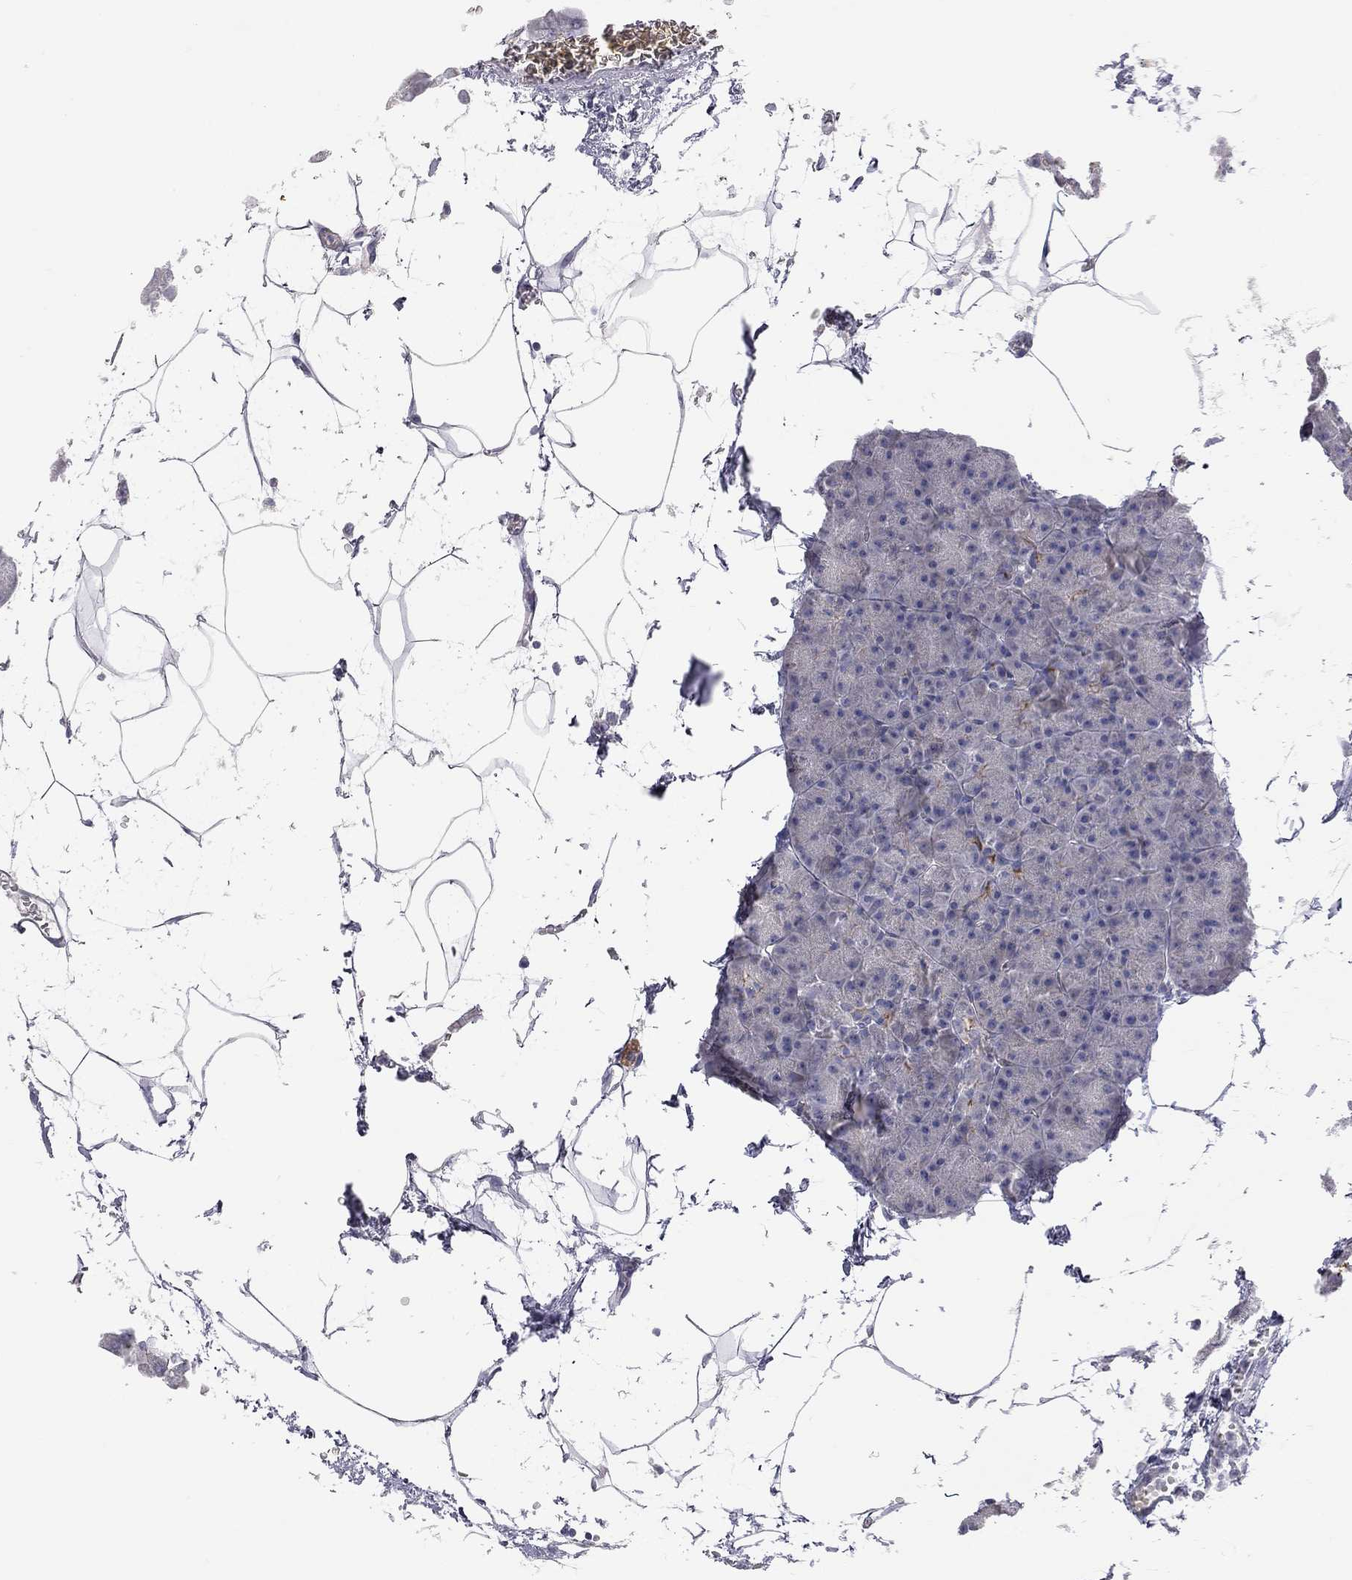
{"staining": {"intensity": "strong", "quantity": "<25%", "location": "cytoplasmic/membranous"}, "tissue": "pancreas", "cell_type": "Exocrine glandular cells", "image_type": "normal", "snomed": [{"axis": "morphology", "description": "Normal tissue, NOS"}, {"axis": "topography", "description": "Adipose tissue"}, {"axis": "topography", "description": "Pancreas"}, {"axis": "topography", "description": "Peripheral nerve tissue"}], "caption": "Immunohistochemistry micrograph of normal pancreas: pancreas stained using immunohistochemistry (IHC) exhibits medium levels of strong protein expression localized specifically in the cytoplasmic/membranous of exocrine glandular cells, appearing as a cytoplasmic/membranous brown color.", "gene": "GPRC5B", "patient": {"sex": "female", "age": 58}}